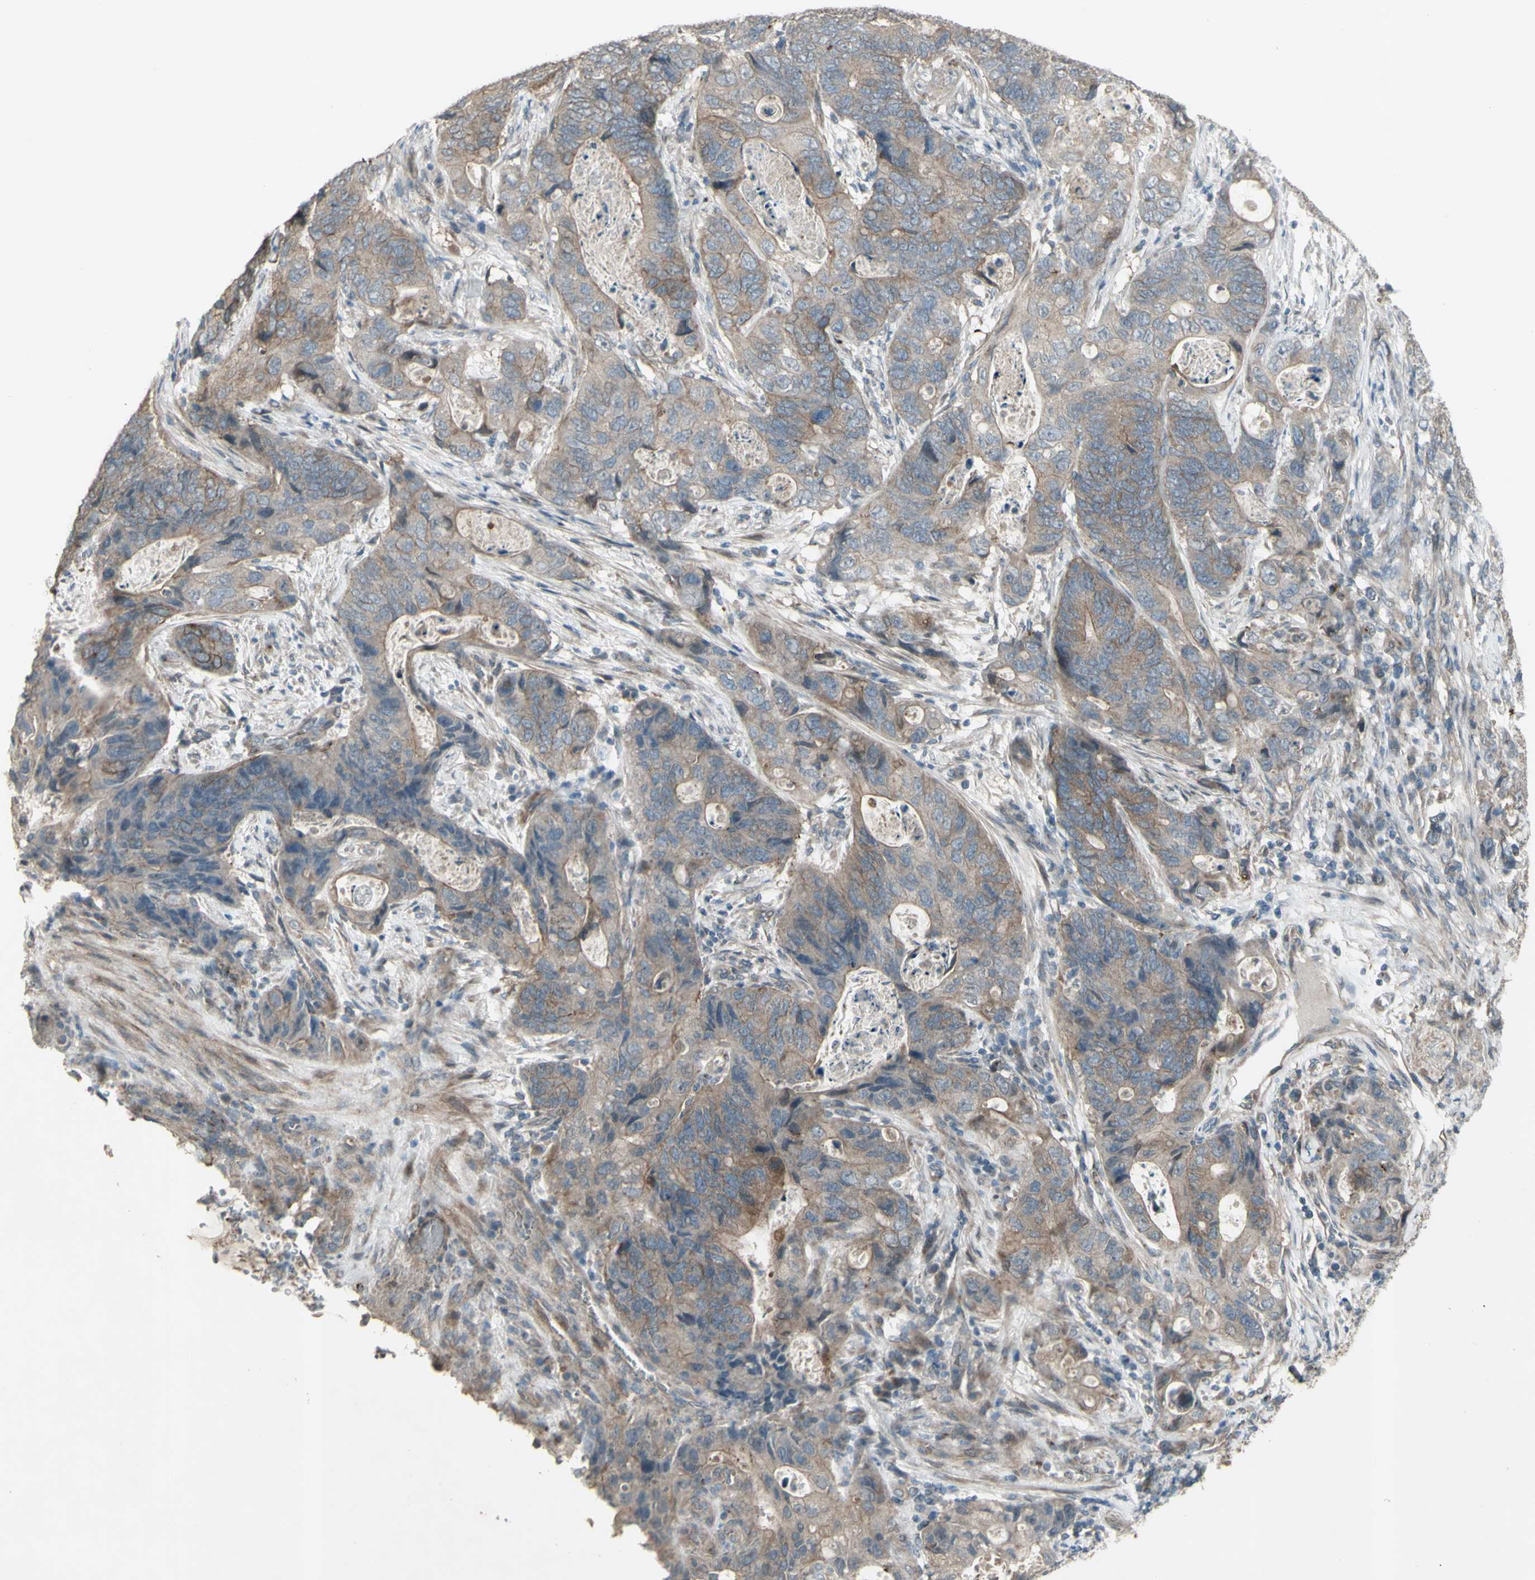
{"staining": {"intensity": "moderate", "quantity": ">75%", "location": "cytoplasmic/membranous"}, "tissue": "stomach cancer", "cell_type": "Tumor cells", "image_type": "cancer", "snomed": [{"axis": "morphology", "description": "Adenocarcinoma, NOS"}, {"axis": "topography", "description": "Stomach"}], "caption": "An image of adenocarcinoma (stomach) stained for a protein displays moderate cytoplasmic/membranous brown staining in tumor cells.", "gene": "GRAMD1B", "patient": {"sex": "female", "age": 89}}